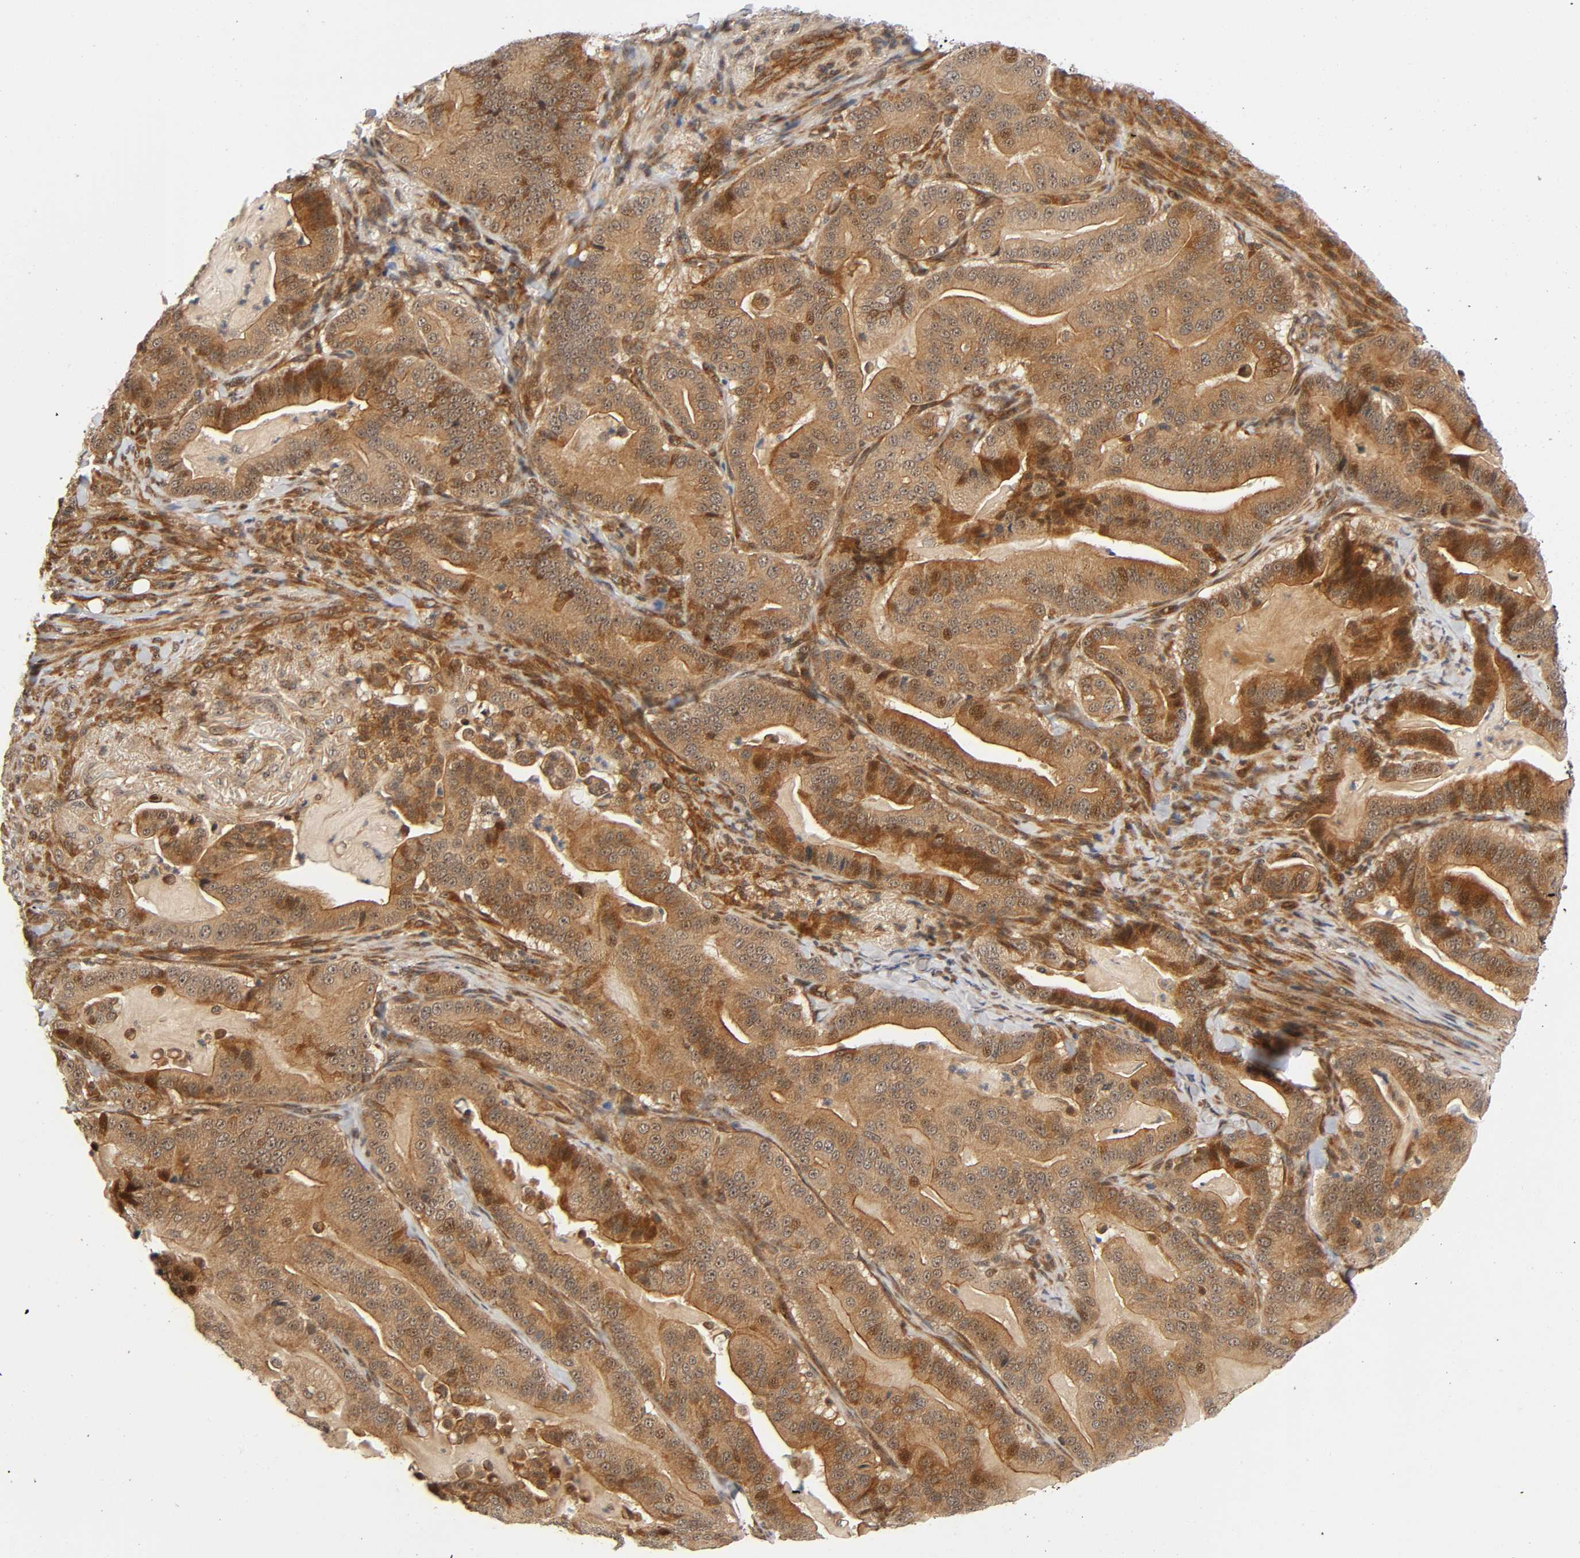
{"staining": {"intensity": "moderate", "quantity": ">75%", "location": "cytoplasmic/membranous"}, "tissue": "pancreatic cancer", "cell_type": "Tumor cells", "image_type": "cancer", "snomed": [{"axis": "morphology", "description": "Adenocarcinoma, NOS"}, {"axis": "topography", "description": "Pancreas"}], "caption": "Immunohistochemistry (DAB) staining of pancreatic adenocarcinoma demonstrates moderate cytoplasmic/membranous protein expression in about >75% of tumor cells. The staining is performed using DAB brown chromogen to label protein expression. The nuclei are counter-stained blue using hematoxylin.", "gene": "IQCJ-SCHIP1", "patient": {"sex": "male", "age": 63}}